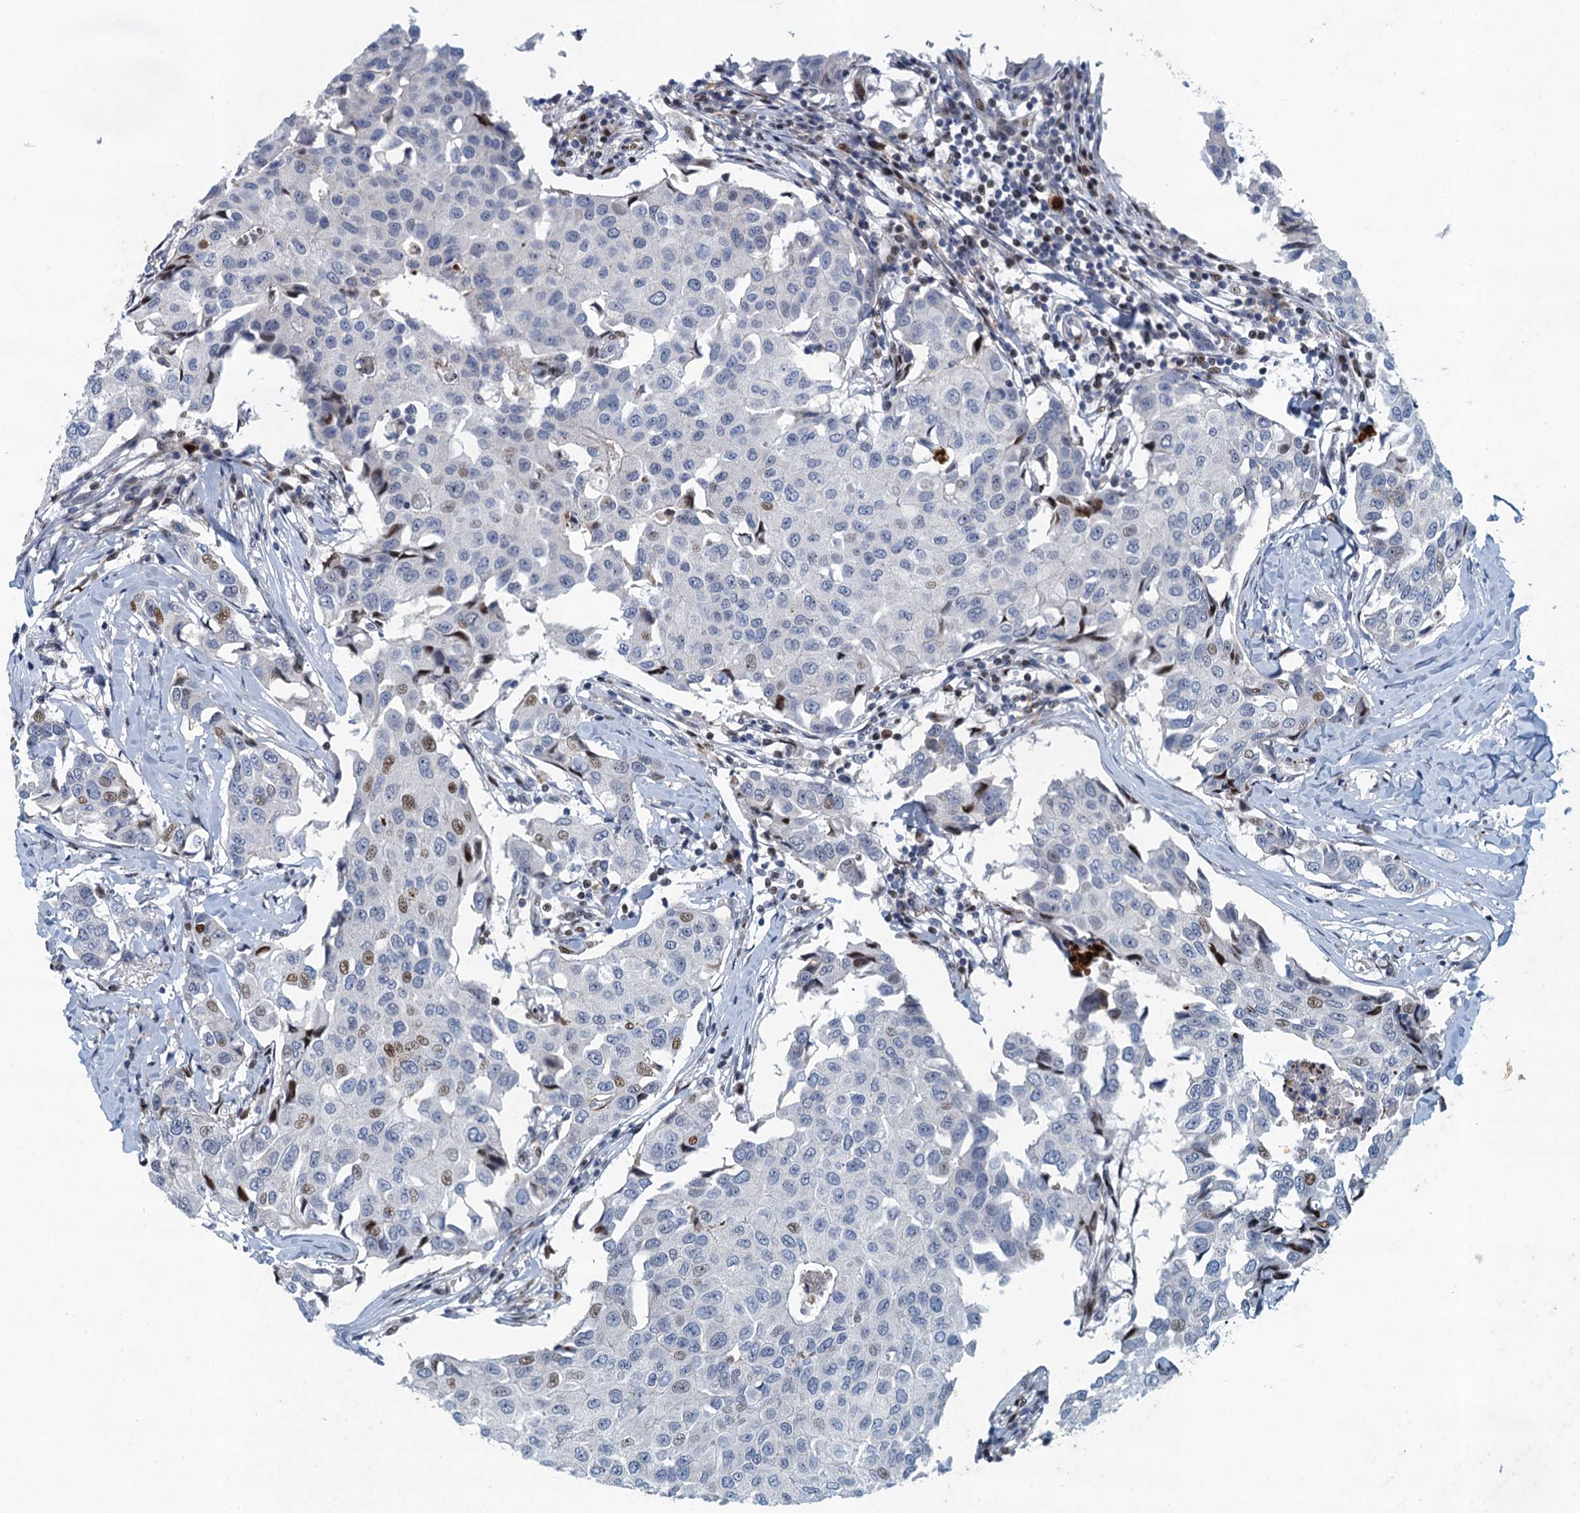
{"staining": {"intensity": "moderate", "quantity": "<25%", "location": "nuclear"}, "tissue": "breast cancer", "cell_type": "Tumor cells", "image_type": "cancer", "snomed": [{"axis": "morphology", "description": "Duct carcinoma"}, {"axis": "topography", "description": "Breast"}], "caption": "This histopathology image demonstrates IHC staining of human breast cancer, with low moderate nuclear positivity in approximately <25% of tumor cells.", "gene": "ANKRD13D", "patient": {"sex": "female", "age": 80}}